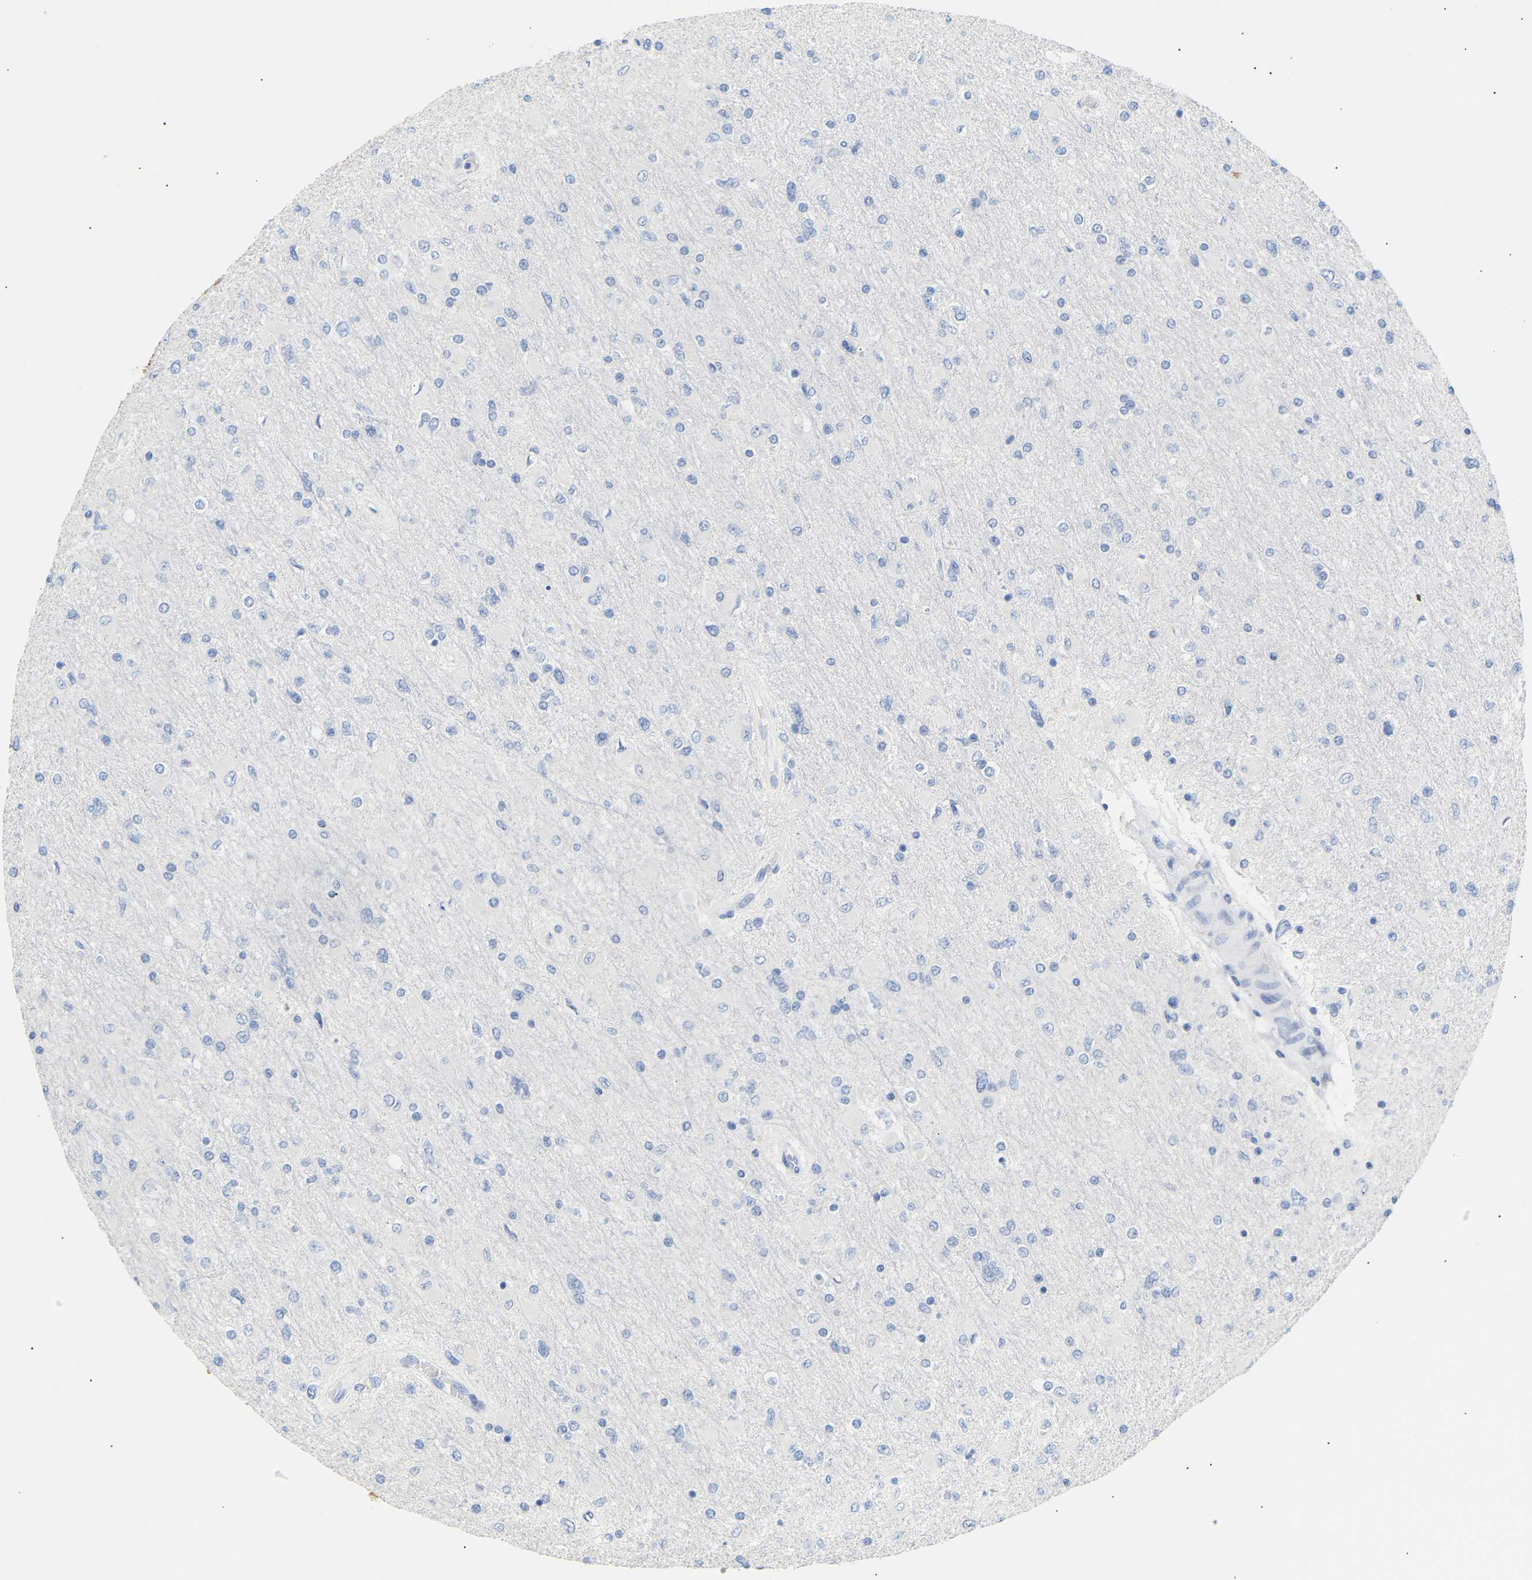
{"staining": {"intensity": "negative", "quantity": "none", "location": "none"}, "tissue": "glioma", "cell_type": "Tumor cells", "image_type": "cancer", "snomed": [{"axis": "morphology", "description": "Glioma, malignant, High grade"}, {"axis": "topography", "description": "Cerebral cortex"}], "caption": "Immunohistochemical staining of human glioma reveals no significant expression in tumor cells.", "gene": "PEX1", "patient": {"sex": "female", "age": 36}}